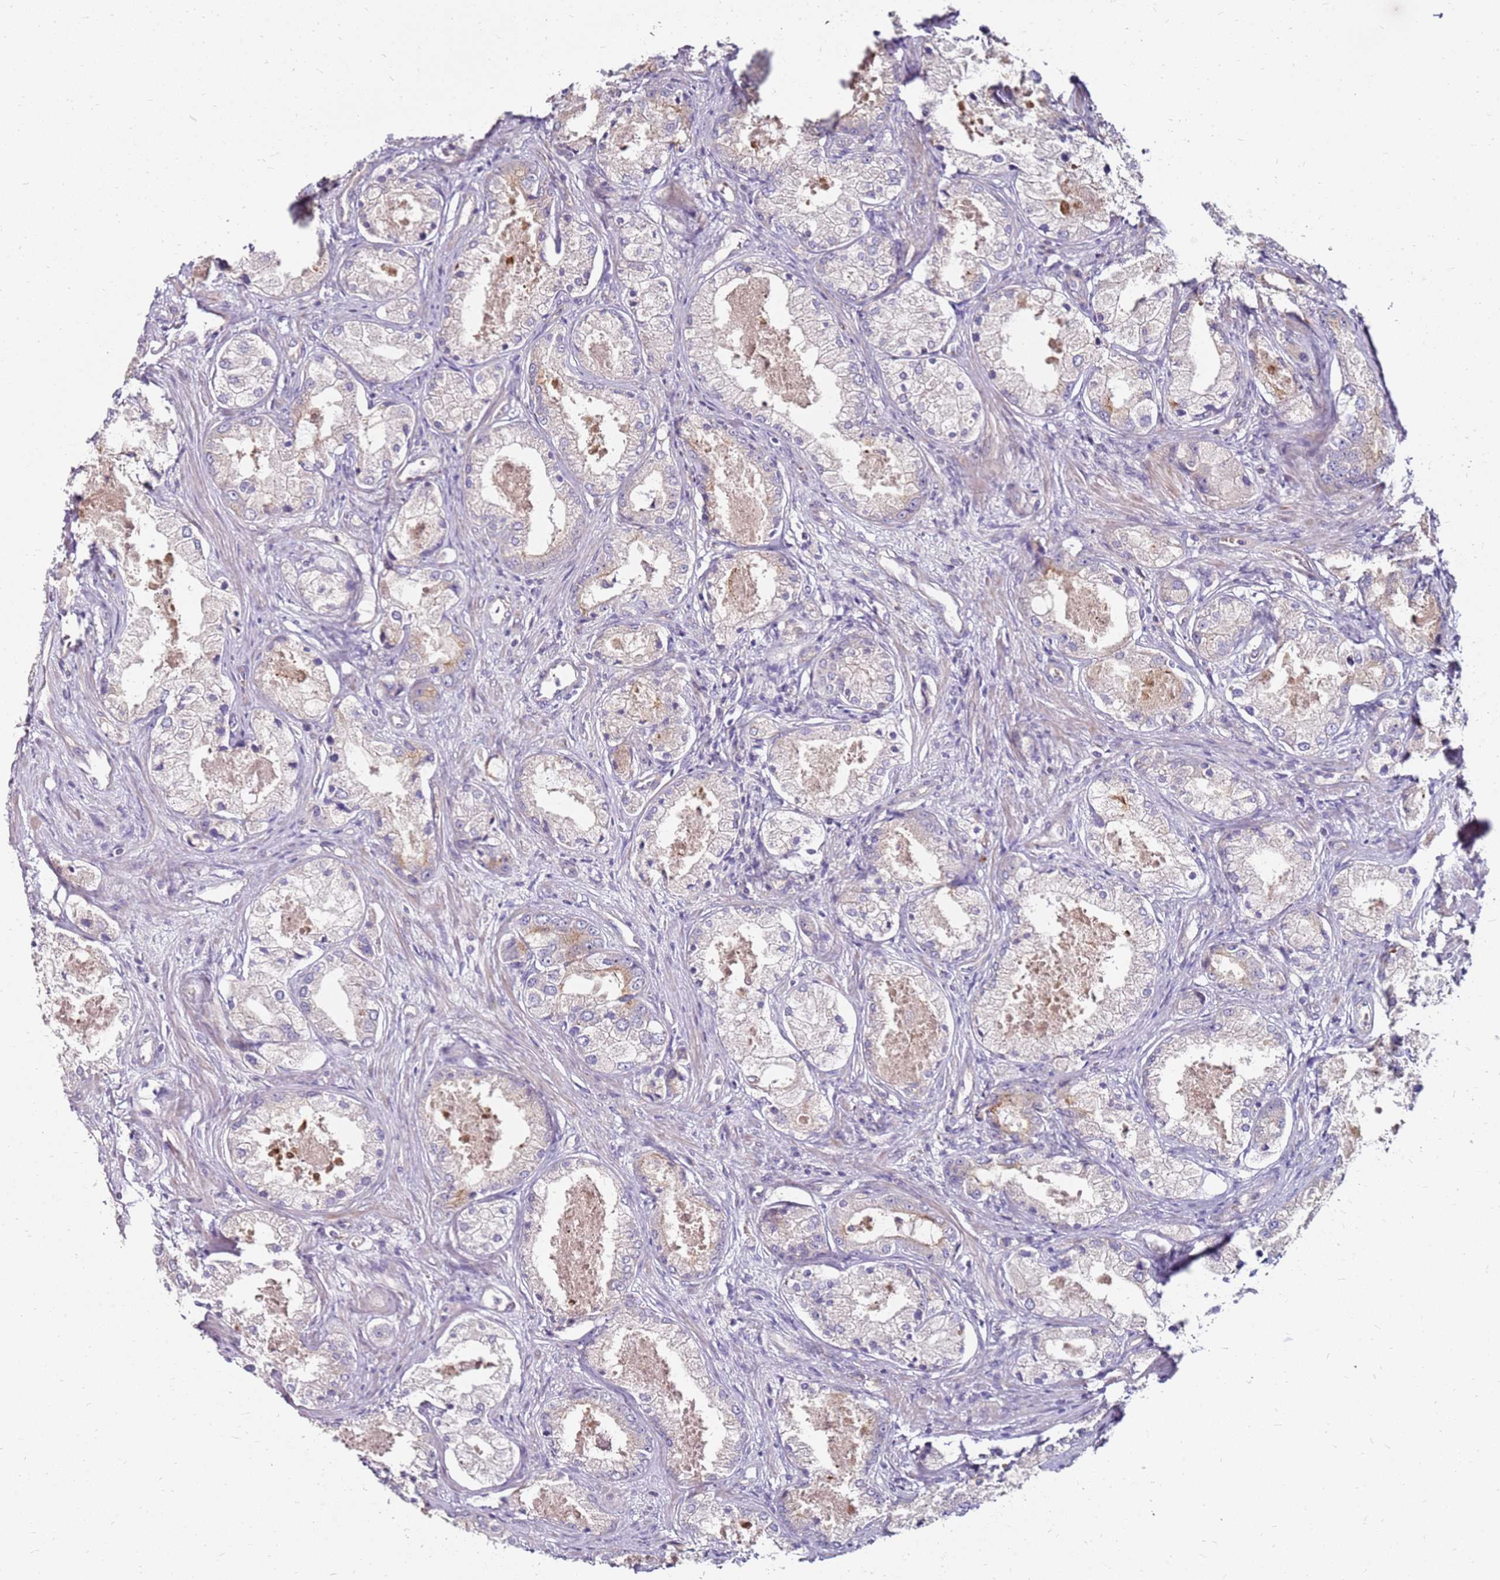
{"staining": {"intensity": "negative", "quantity": "none", "location": "none"}, "tissue": "prostate cancer", "cell_type": "Tumor cells", "image_type": "cancer", "snomed": [{"axis": "morphology", "description": "Adenocarcinoma, Low grade"}, {"axis": "topography", "description": "Prostate"}], "caption": "Immunohistochemistry of human prostate adenocarcinoma (low-grade) exhibits no expression in tumor cells.", "gene": "RNF11", "patient": {"sex": "male", "age": 68}}